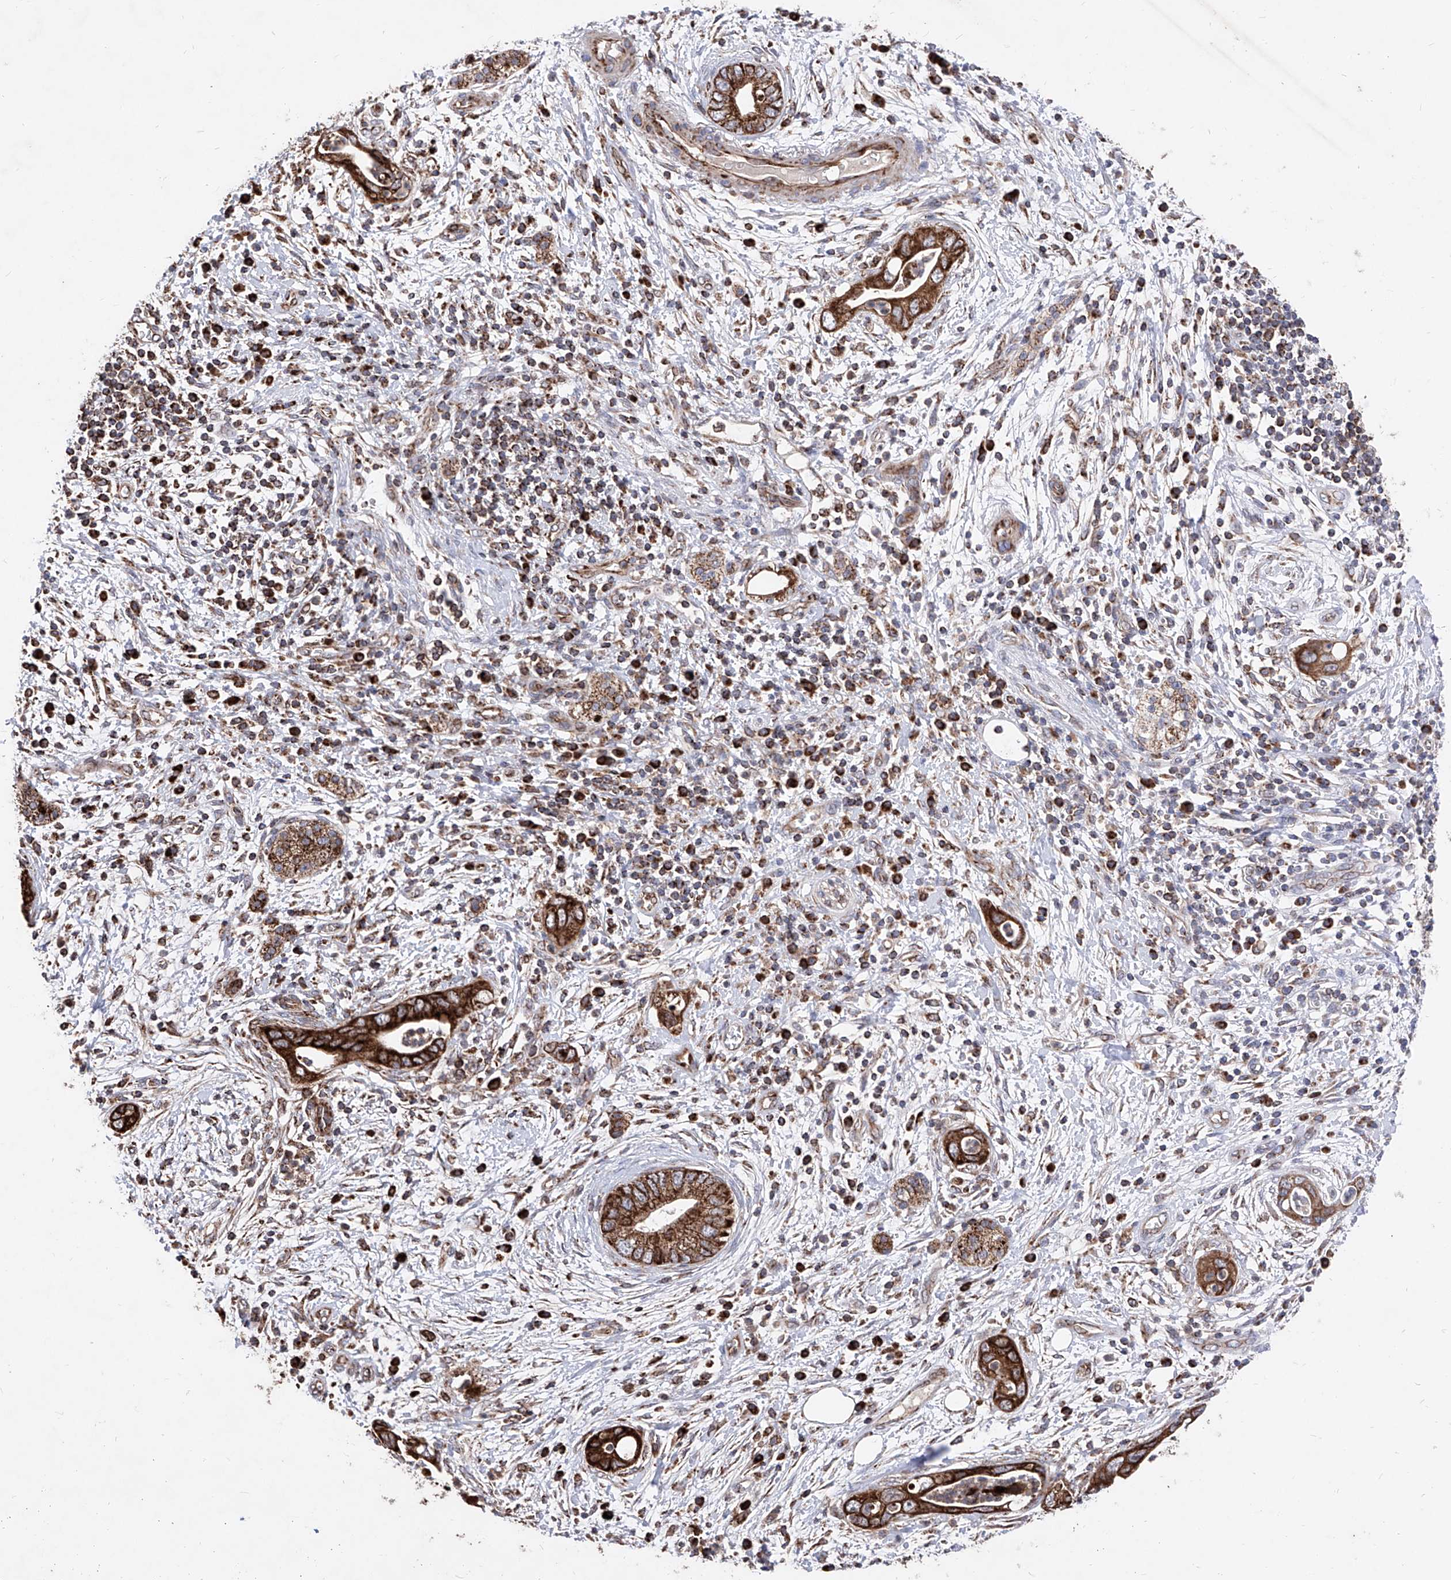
{"staining": {"intensity": "strong", "quantity": ">75%", "location": "cytoplasmic/membranous"}, "tissue": "pancreatic cancer", "cell_type": "Tumor cells", "image_type": "cancer", "snomed": [{"axis": "morphology", "description": "Adenocarcinoma, NOS"}, {"axis": "topography", "description": "Pancreas"}], "caption": "This histopathology image shows immunohistochemistry (IHC) staining of human pancreatic cancer, with high strong cytoplasmic/membranous staining in about >75% of tumor cells.", "gene": "SEMA6A", "patient": {"sex": "male", "age": 75}}